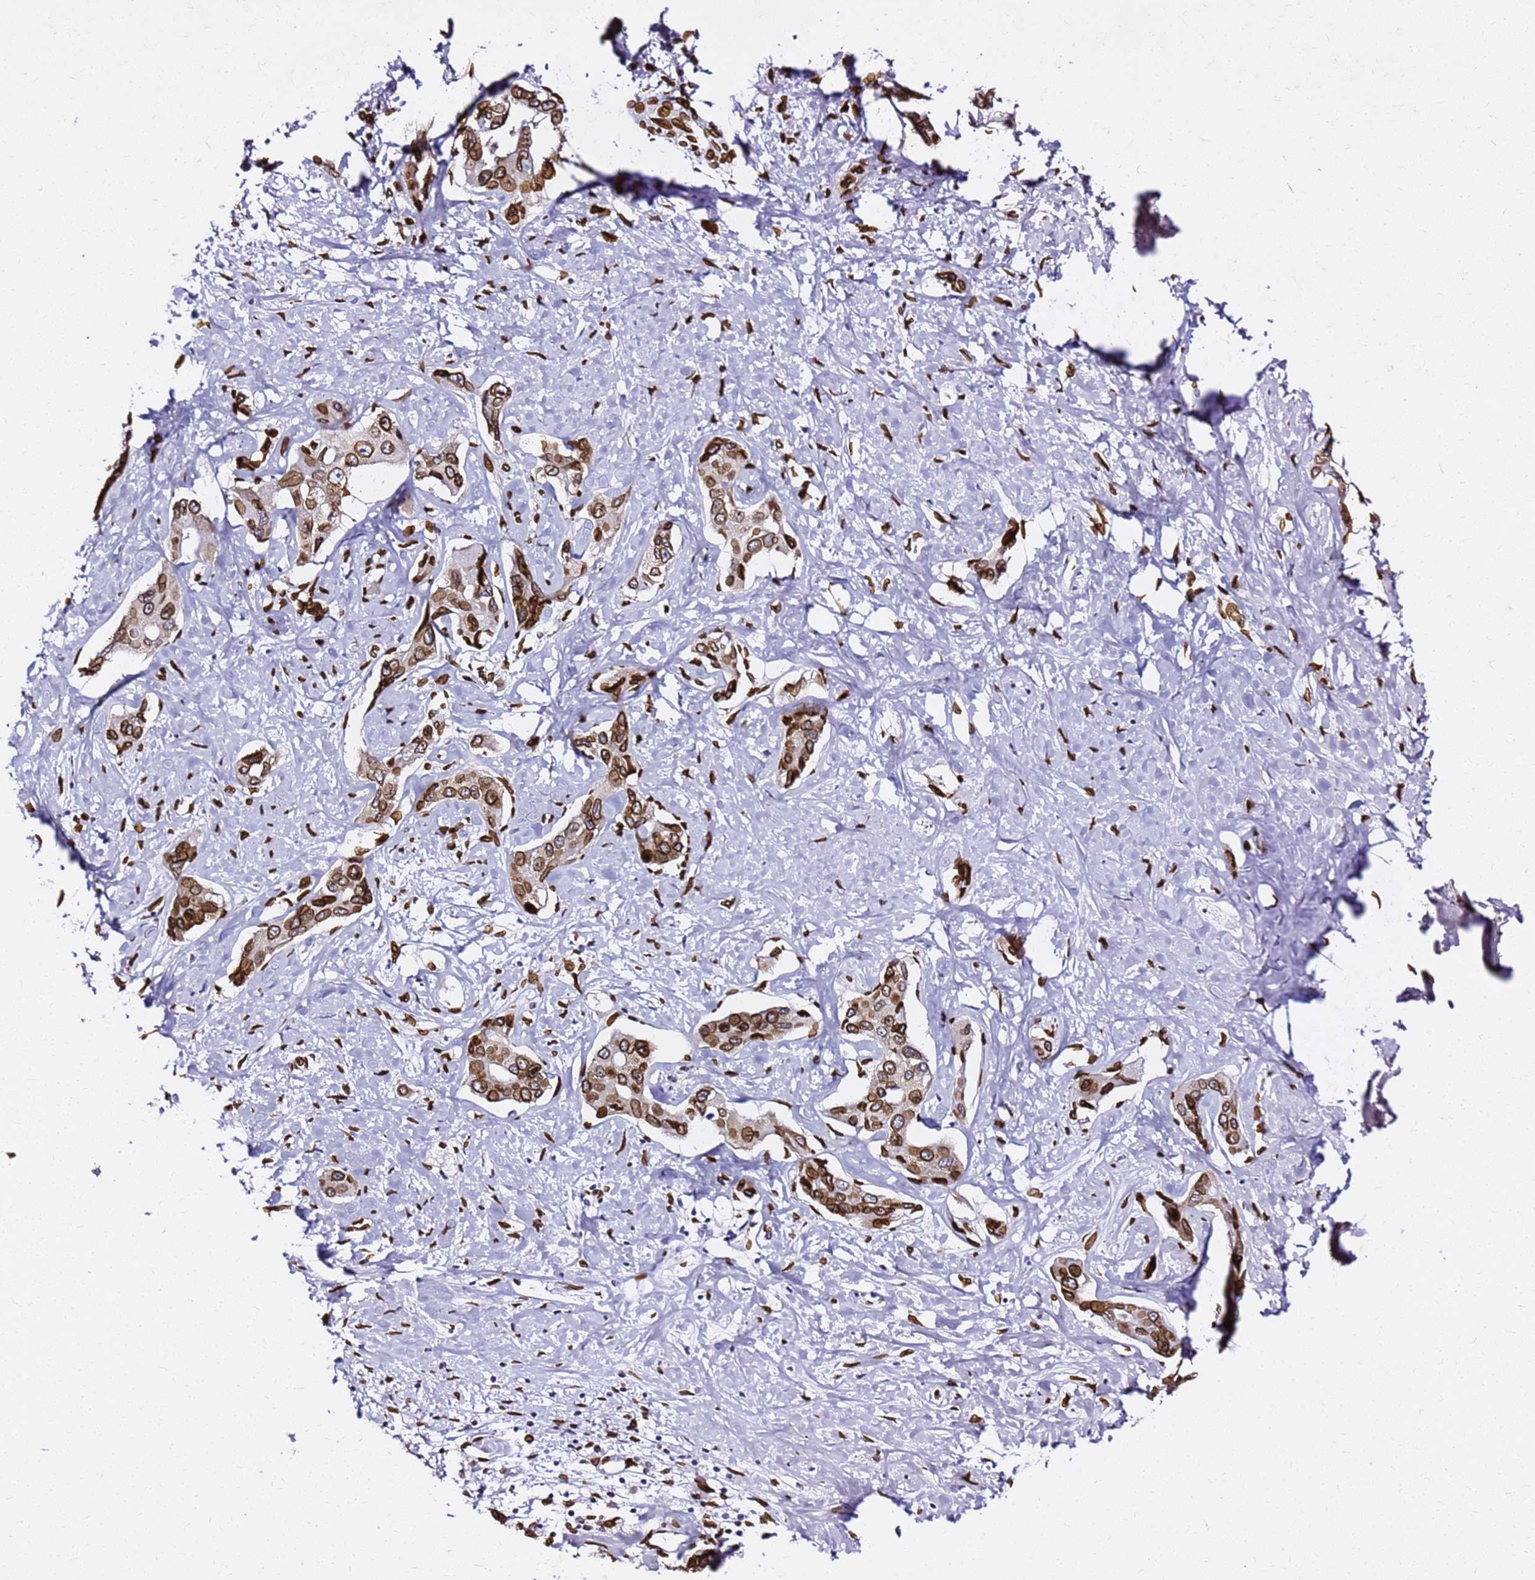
{"staining": {"intensity": "strong", "quantity": ">75%", "location": "cytoplasmic/membranous,nuclear"}, "tissue": "liver cancer", "cell_type": "Tumor cells", "image_type": "cancer", "snomed": [{"axis": "morphology", "description": "Cholangiocarcinoma"}, {"axis": "topography", "description": "Liver"}], "caption": "Tumor cells demonstrate high levels of strong cytoplasmic/membranous and nuclear expression in approximately >75% of cells in cholangiocarcinoma (liver). Using DAB (3,3'-diaminobenzidine) (brown) and hematoxylin (blue) stains, captured at high magnification using brightfield microscopy.", "gene": "C6orf141", "patient": {"sex": "male", "age": 59}}